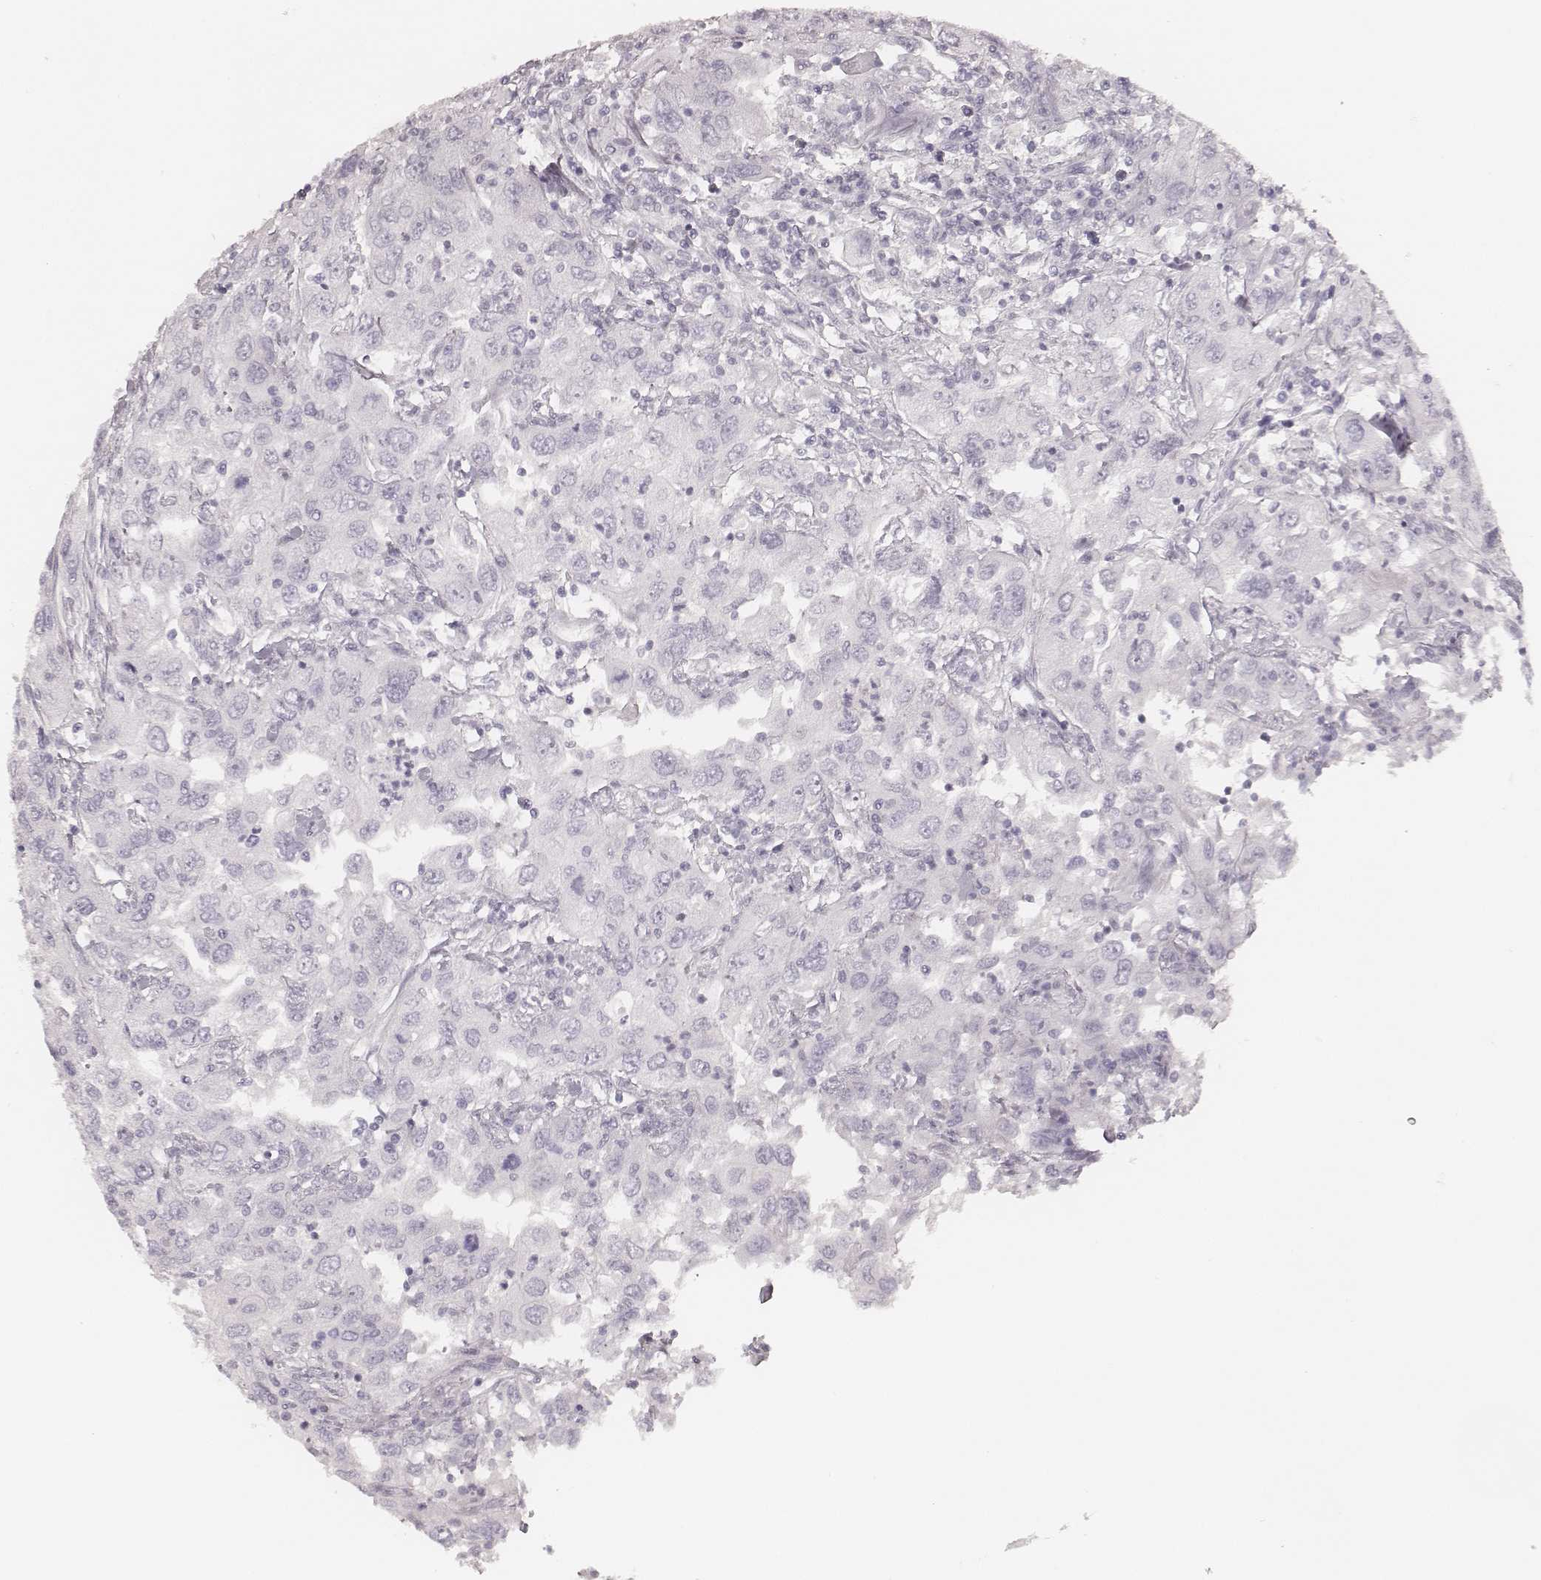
{"staining": {"intensity": "negative", "quantity": "none", "location": "none"}, "tissue": "urothelial cancer", "cell_type": "Tumor cells", "image_type": "cancer", "snomed": [{"axis": "morphology", "description": "Urothelial carcinoma, High grade"}, {"axis": "topography", "description": "Urinary bladder"}], "caption": "Immunohistochemistry (IHC) micrograph of human urothelial cancer stained for a protein (brown), which shows no positivity in tumor cells.", "gene": "KRT72", "patient": {"sex": "male", "age": 76}}